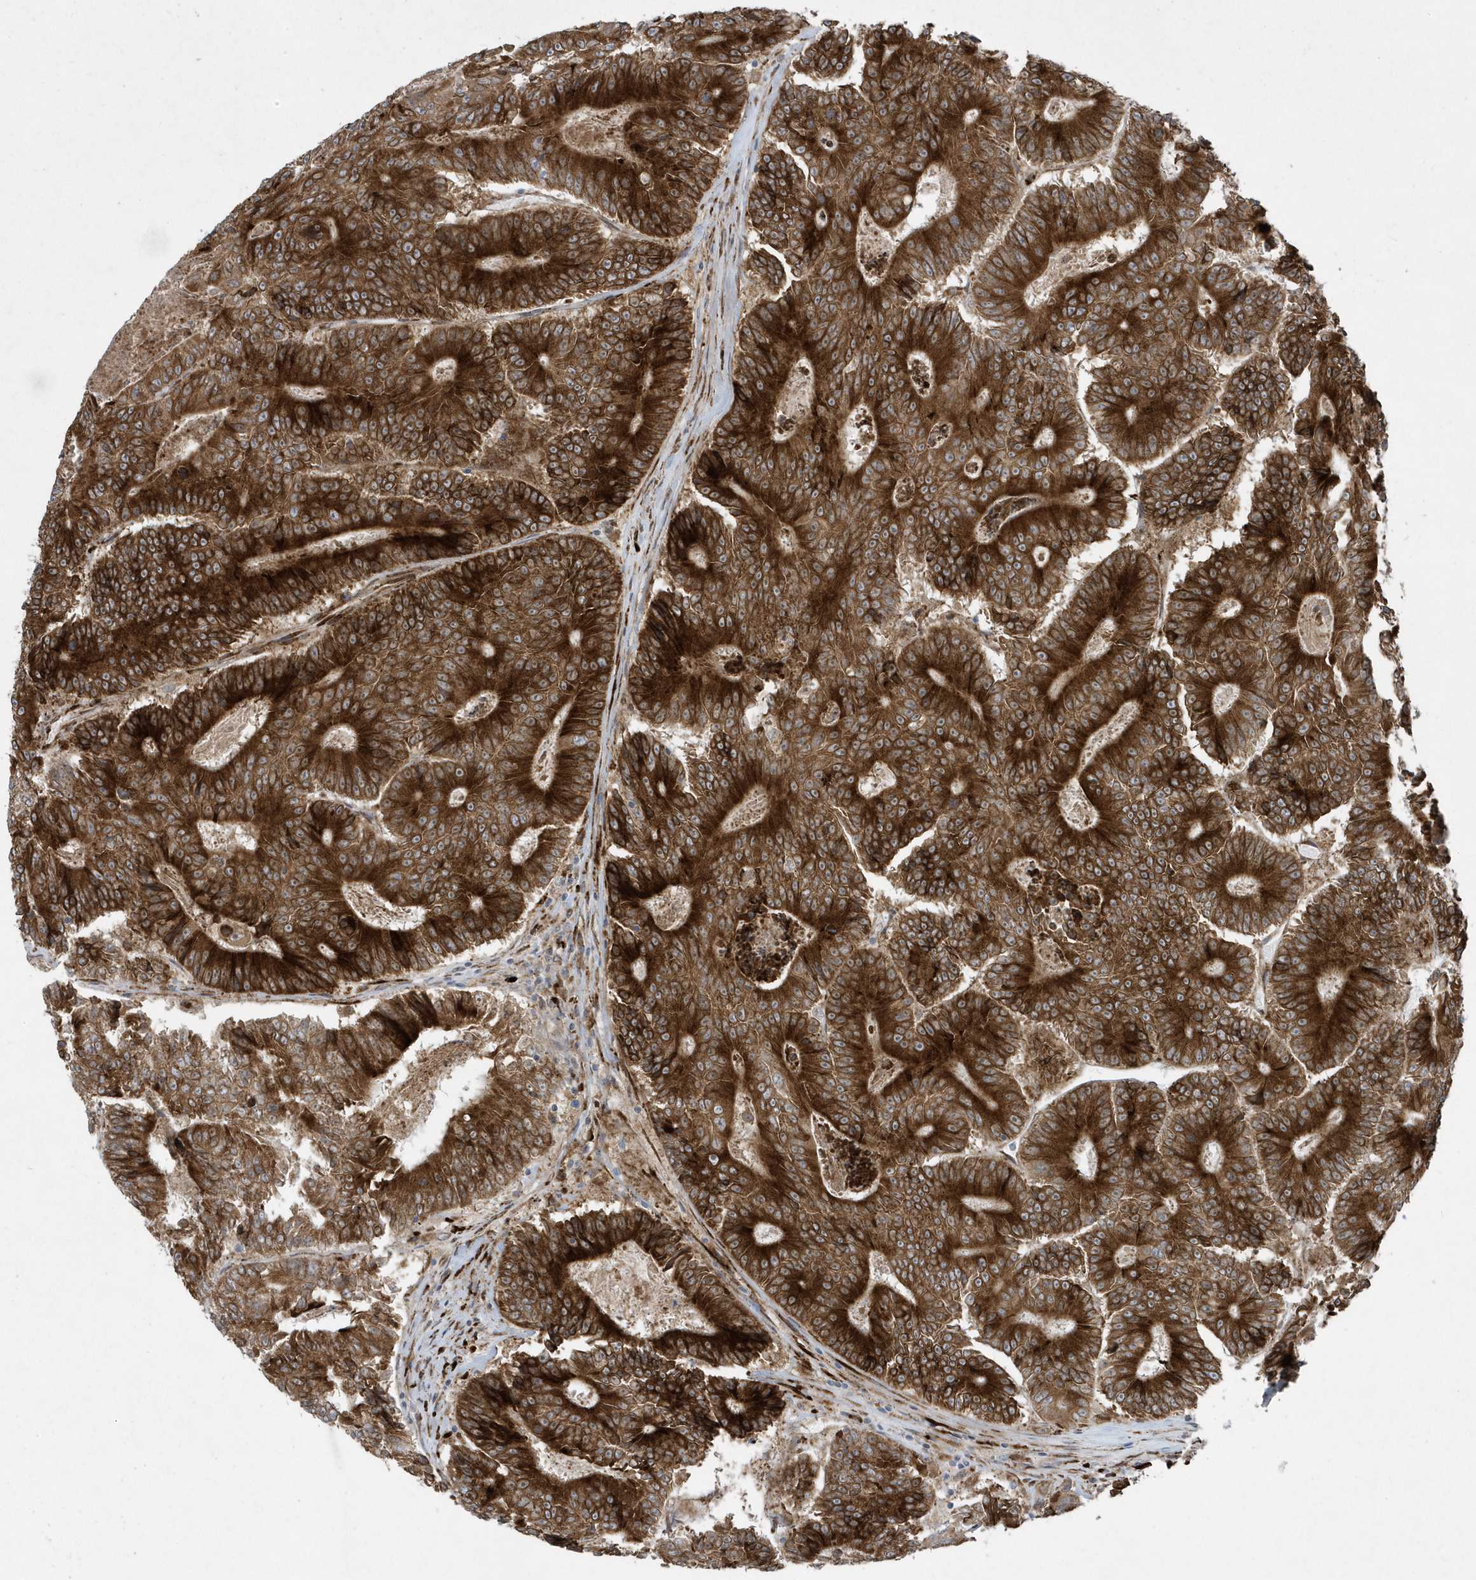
{"staining": {"intensity": "strong", "quantity": ">75%", "location": "cytoplasmic/membranous"}, "tissue": "colorectal cancer", "cell_type": "Tumor cells", "image_type": "cancer", "snomed": [{"axis": "morphology", "description": "Adenocarcinoma, NOS"}, {"axis": "topography", "description": "Colon"}], "caption": "Human adenocarcinoma (colorectal) stained with a protein marker displays strong staining in tumor cells.", "gene": "FAM98A", "patient": {"sex": "male", "age": 83}}